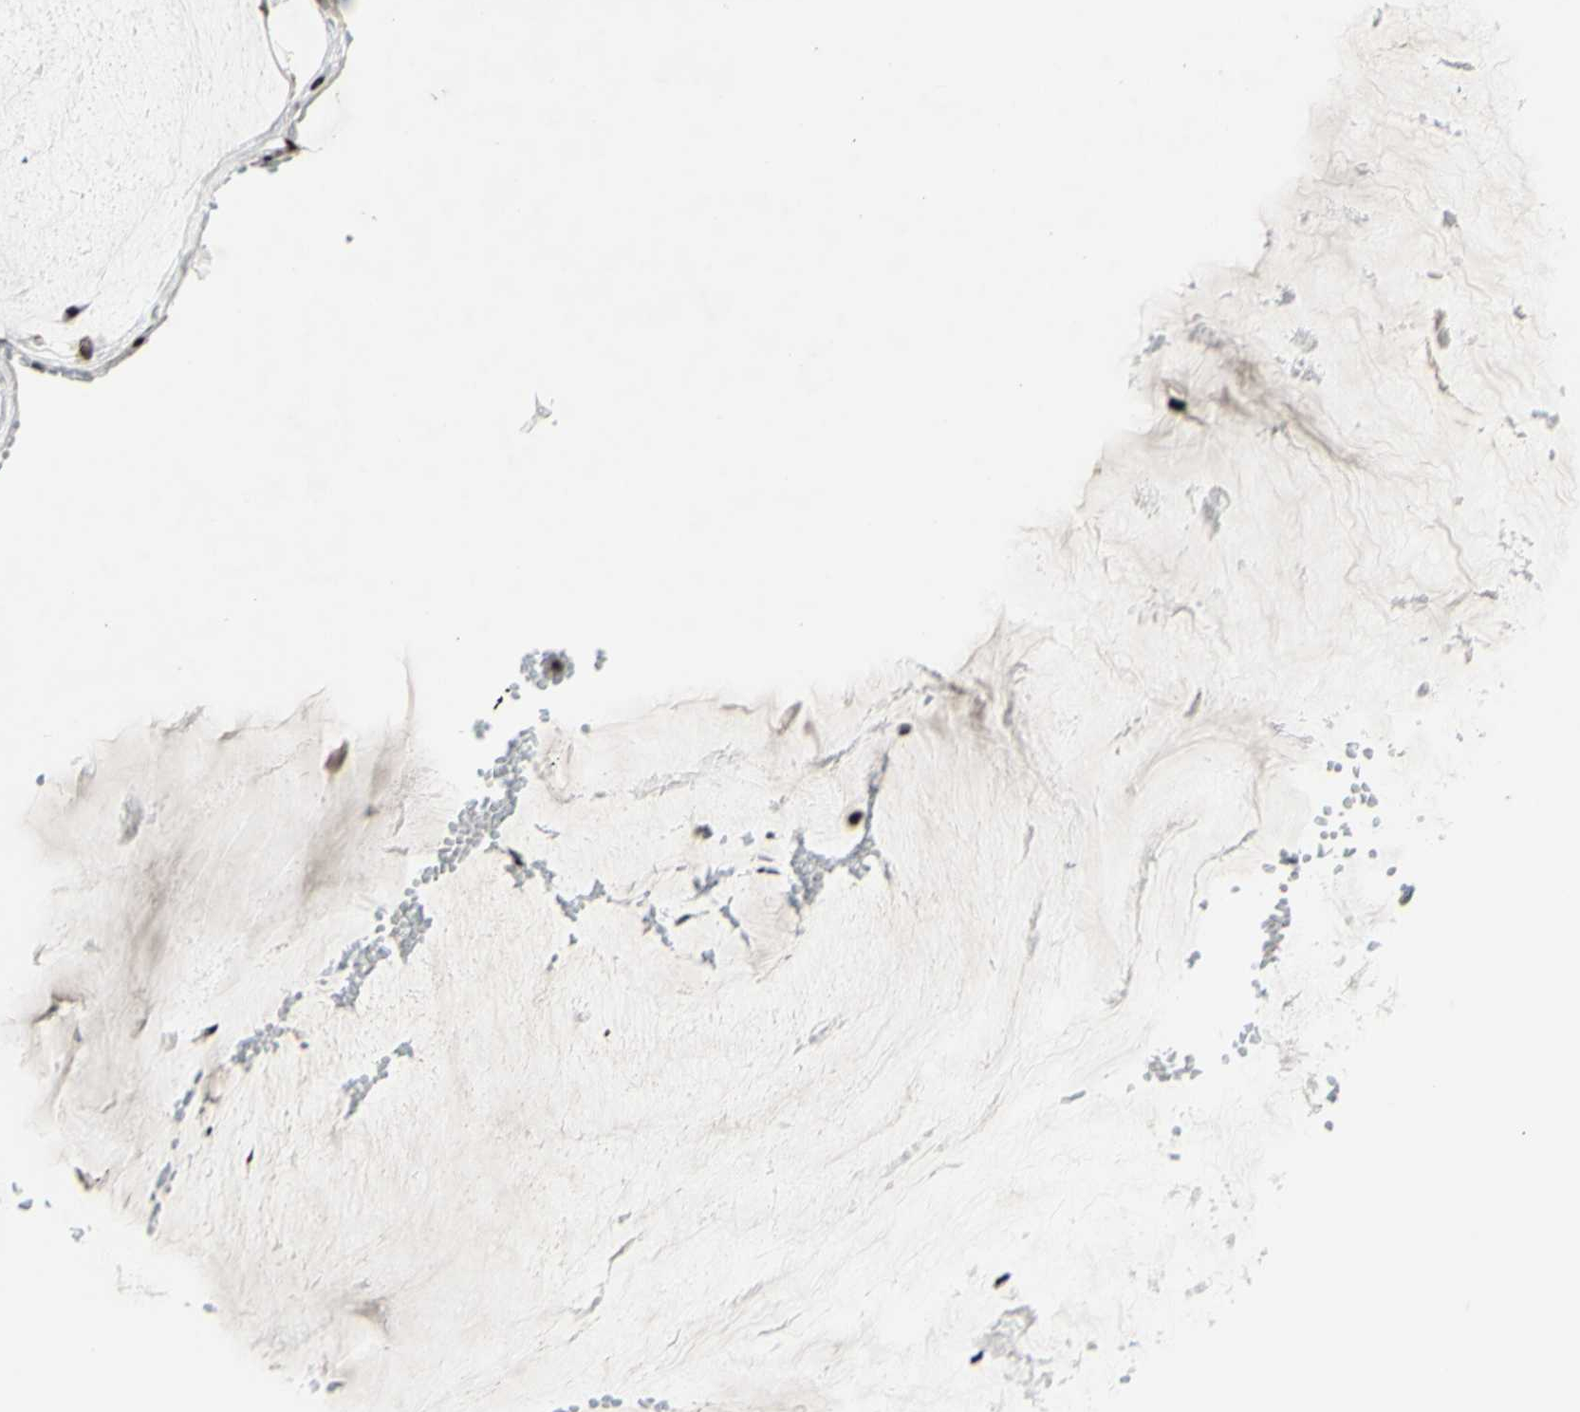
{"staining": {"intensity": "moderate", "quantity": ">75%", "location": "nuclear"}, "tissue": "ovarian cancer", "cell_type": "Tumor cells", "image_type": "cancer", "snomed": [{"axis": "morphology", "description": "Cystadenocarcinoma, mucinous, NOS"}, {"axis": "topography", "description": "Ovary"}], "caption": "Ovarian cancer stained for a protein exhibits moderate nuclear positivity in tumor cells. (DAB (3,3'-diaminobenzidine) = brown stain, brightfield microscopy at high magnification).", "gene": "SUPT6H", "patient": {"sex": "female", "age": 39}}